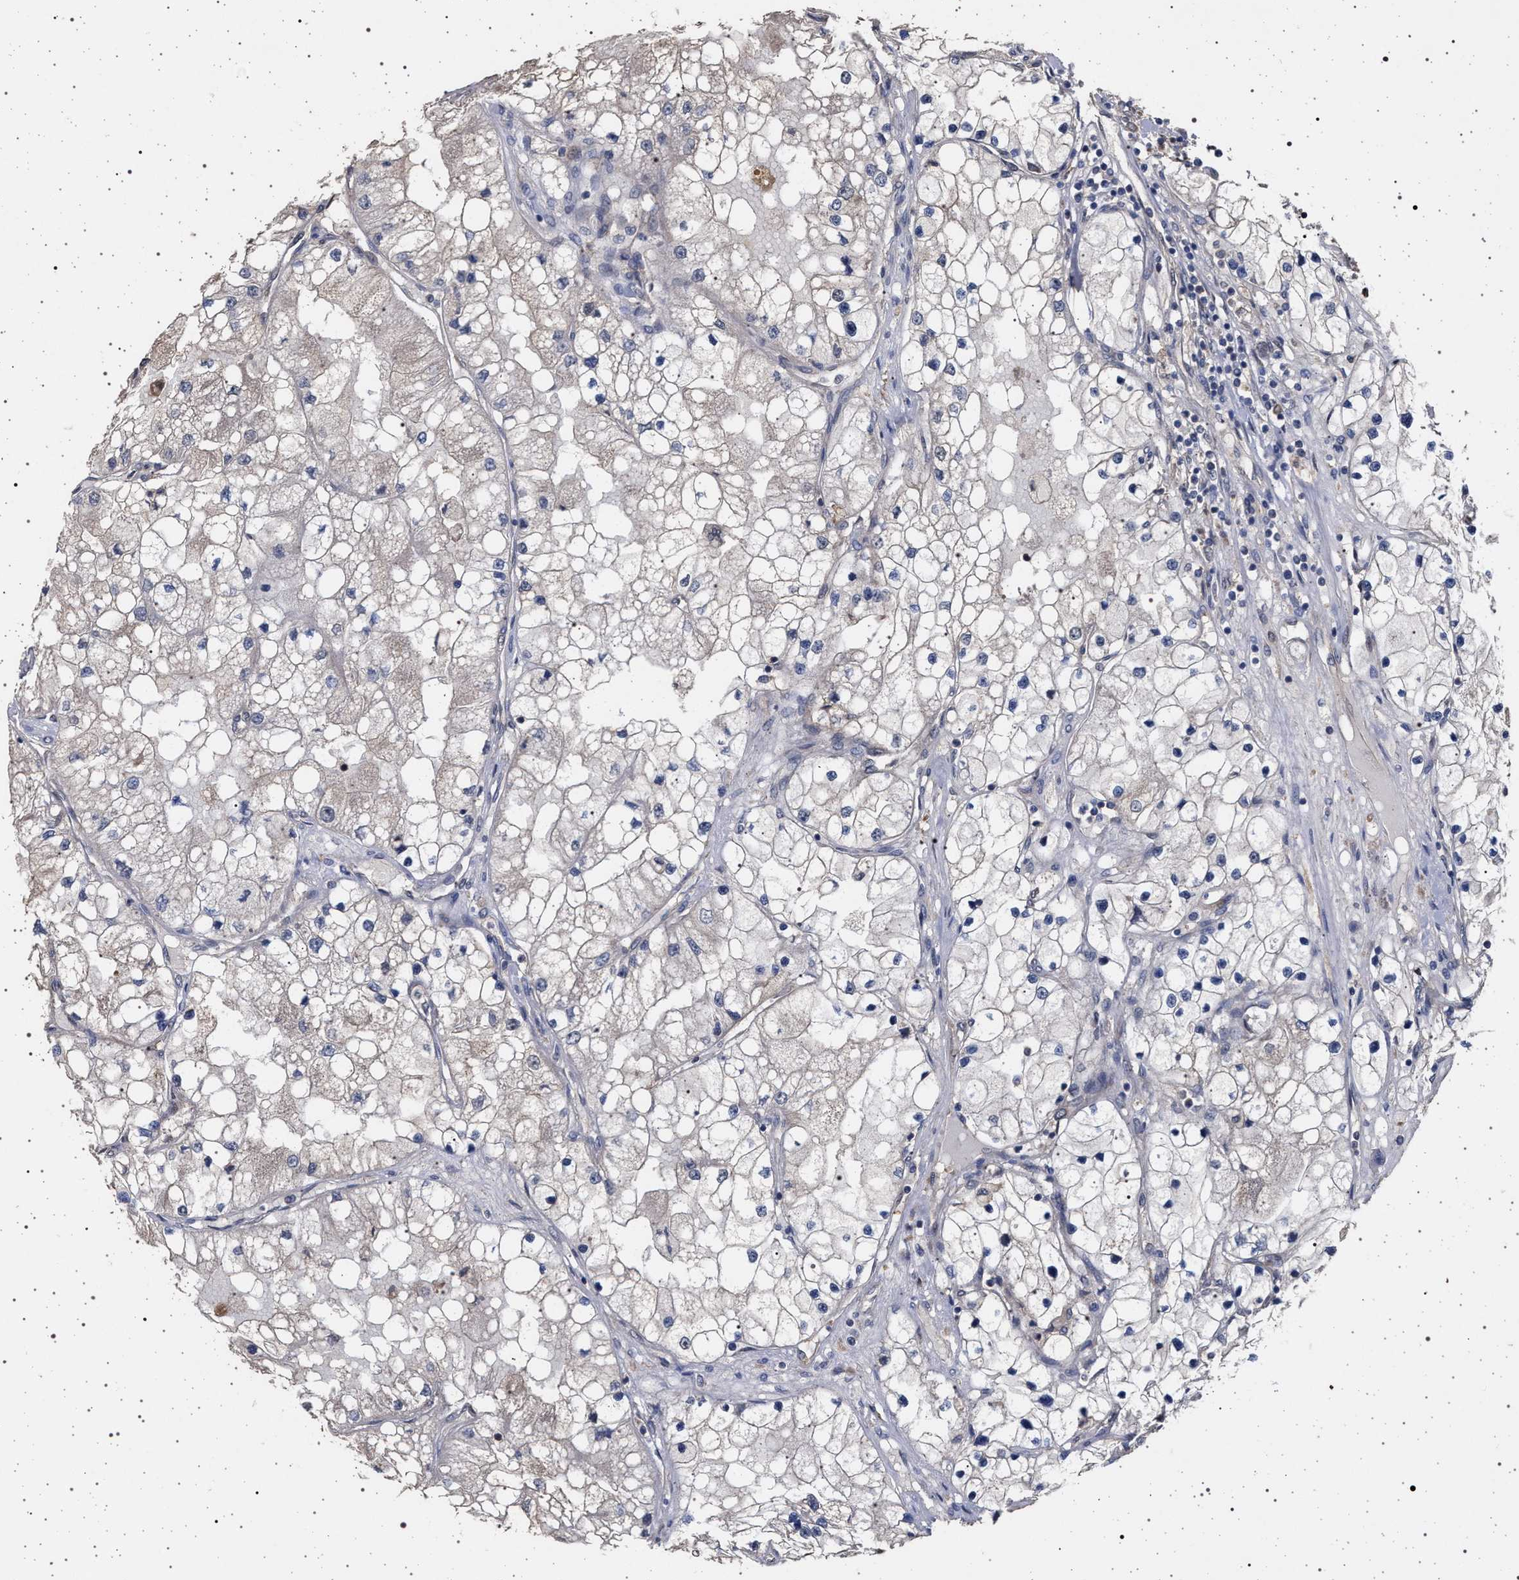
{"staining": {"intensity": "negative", "quantity": "none", "location": "none"}, "tissue": "renal cancer", "cell_type": "Tumor cells", "image_type": "cancer", "snomed": [{"axis": "morphology", "description": "Adenocarcinoma, NOS"}, {"axis": "topography", "description": "Kidney"}], "caption": "An immunohistochemistry (IHC) histopathology image of renal cancer is shown. There is no staining in tumor cells of renal cancer. (DAB (3,3'-diaminobenzidine) immunohistochemistry with hematoxylin counter stain).", "gene": "IFT20", "patient": {"sex": "male", "age": 68}}